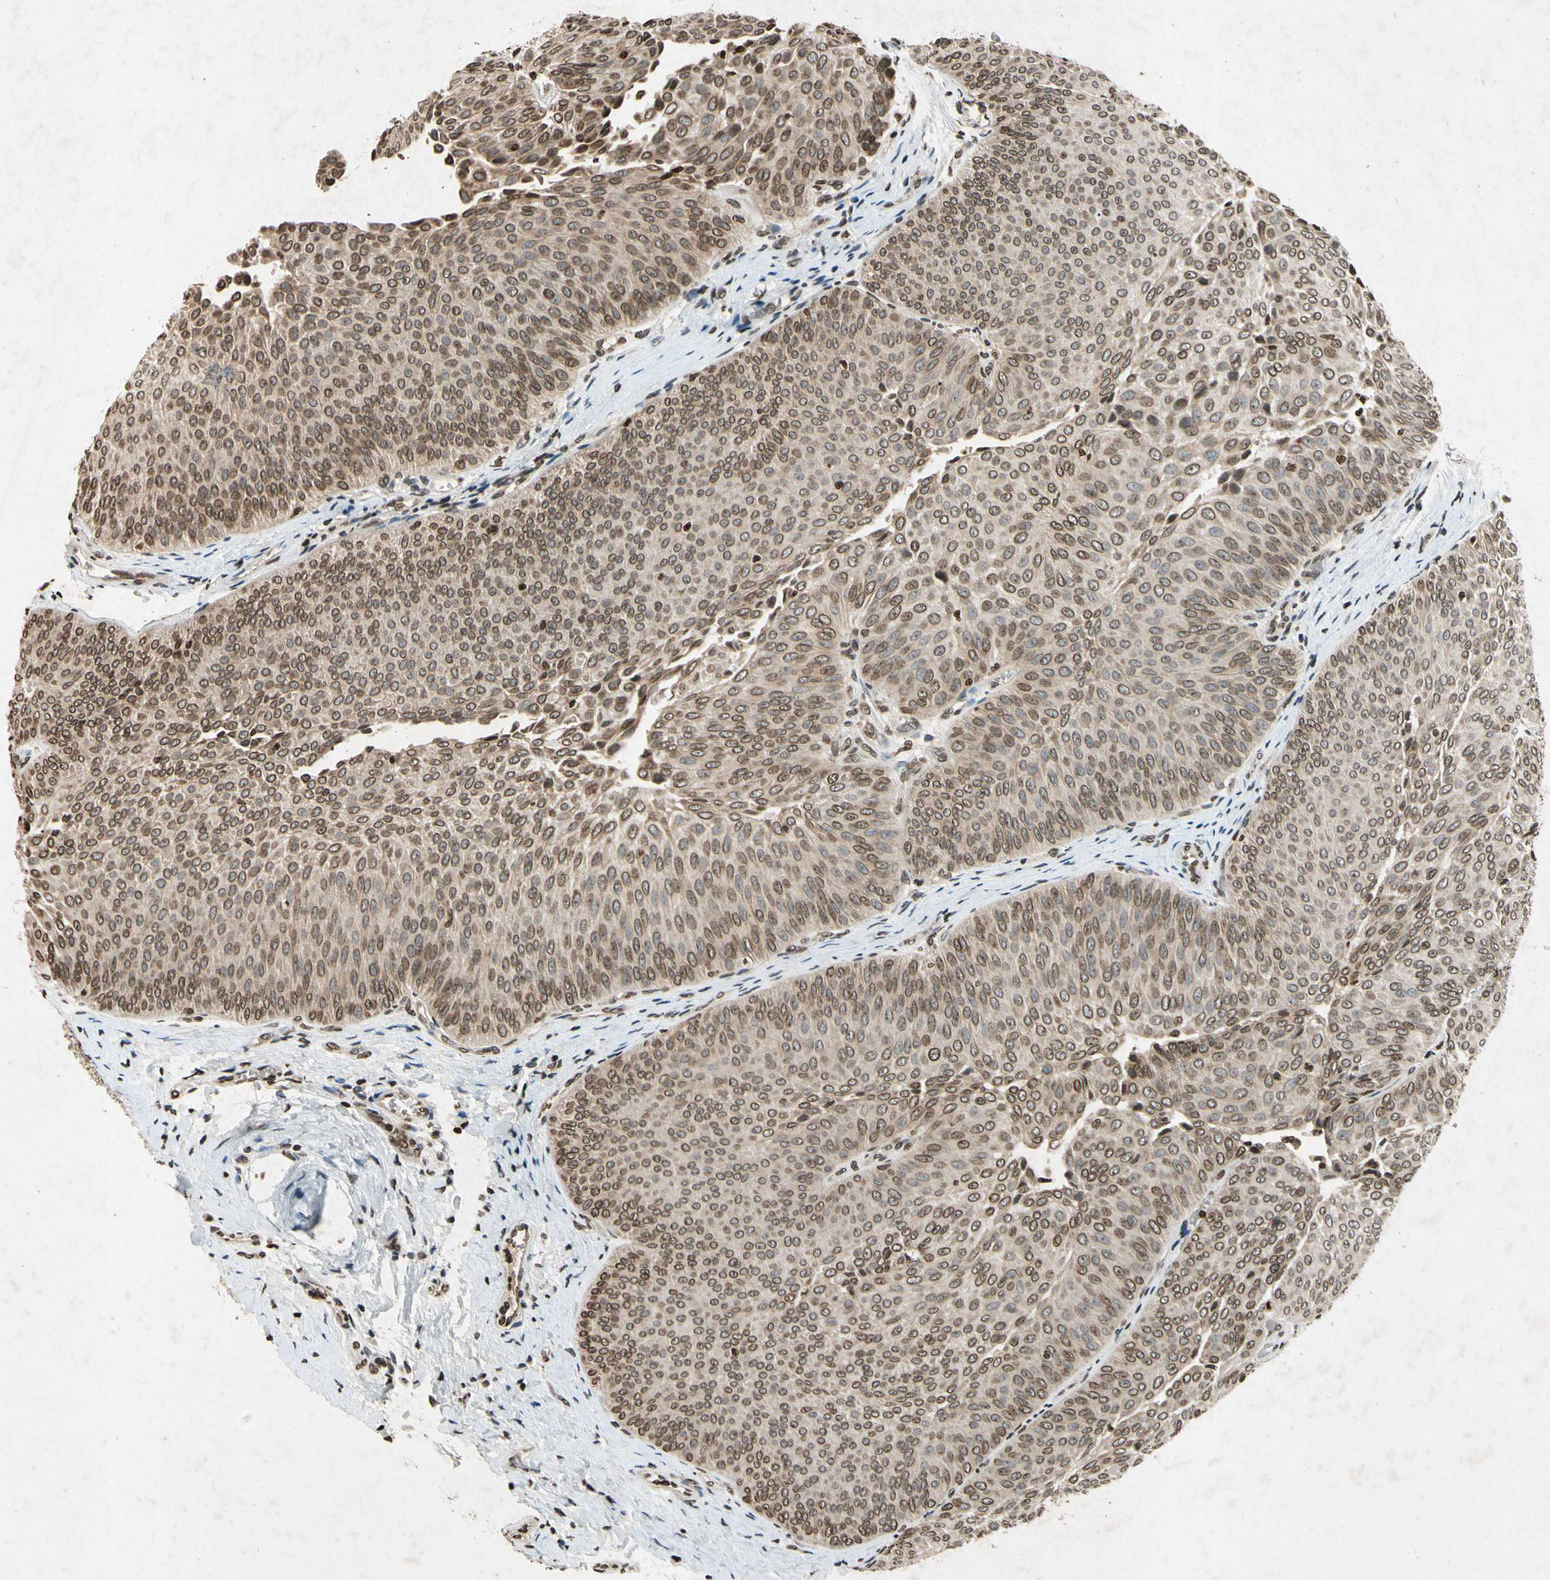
{"staining": {"intensity": "moderate", "quantity": ">75%", "location": "nuclear"}, "tissue": "urothelial cancer", "cell_type": "Tumor cells", "image_type": "cancer", "snomed": [{"axis": "morphology", "description": "Urothelial carcinoma, Low grade"}, {"axis": "topography", "description": "Urinary bladder"}], "caption": "A medium amount of moderate nuclear positivity is appreciated in approximately >75% of tumor cells in urothelial cancer tissue.", "gene": "HOXB3", "patient": {"sex": "female", "age": 60}}